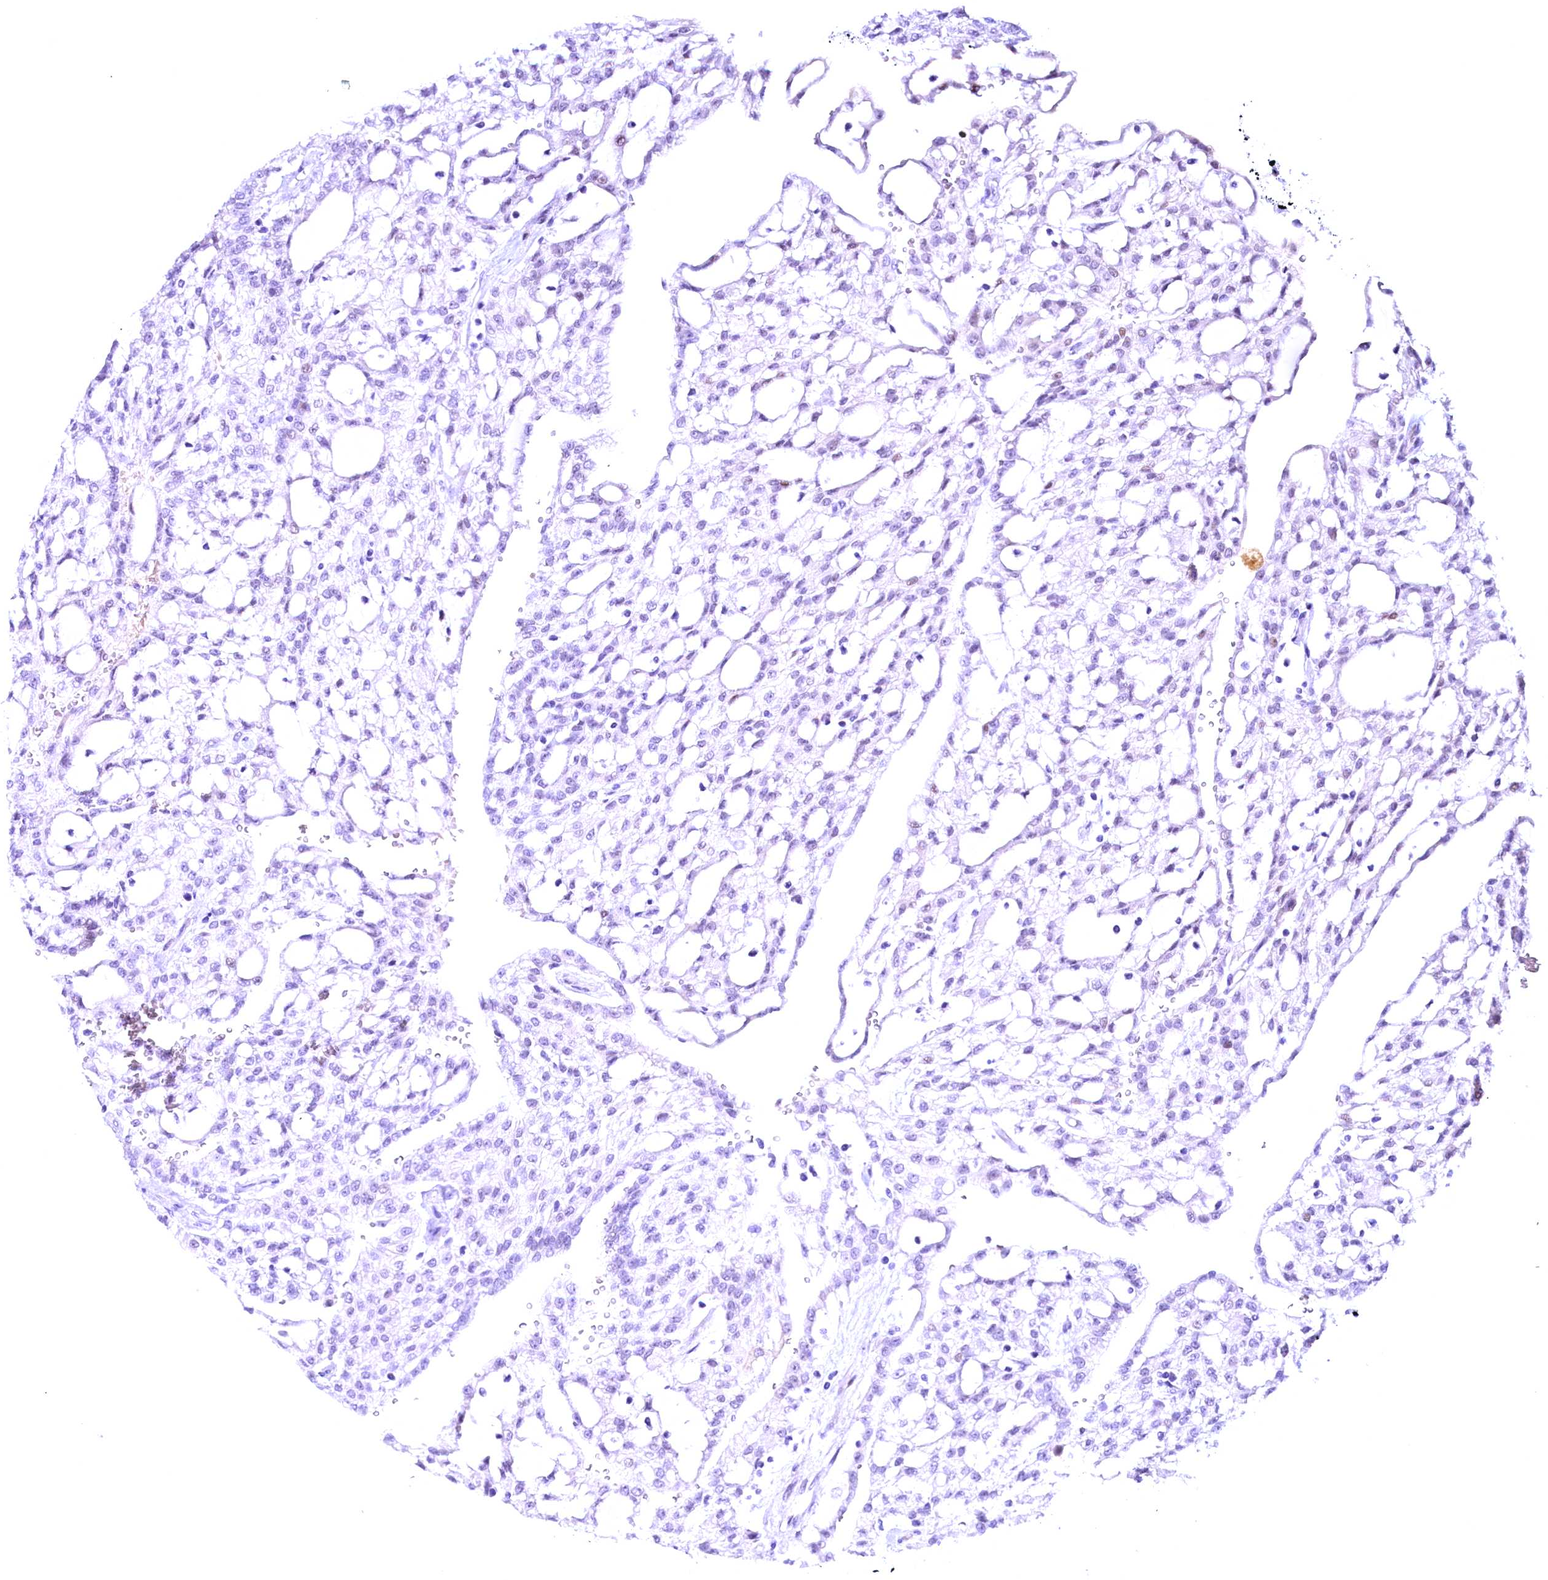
{"staining": {"intensity": "moderate", "quantity": "<25%", "location": "nuclear"}, "tissue": "renal cancer", "cell_type": "Tumor cells", "image_type": "cancer", "snomed": [{"axis": "morphology", "description": "Adenocarcinoma, NOS"}, {"axis": "topography", "description": "Kidney"}], "caption": "Immunohistochemistry histopathology image of neoplastic tissue: renal adenocarcinoma stained using immunohistochemistry exhibits low levels of moderate protein expression localized specifically in the nuclear of tumor cells, appearing as a nuclear brown color.", "gene": "CCDC106", "patient": {"sex": "male", "age": 63}}